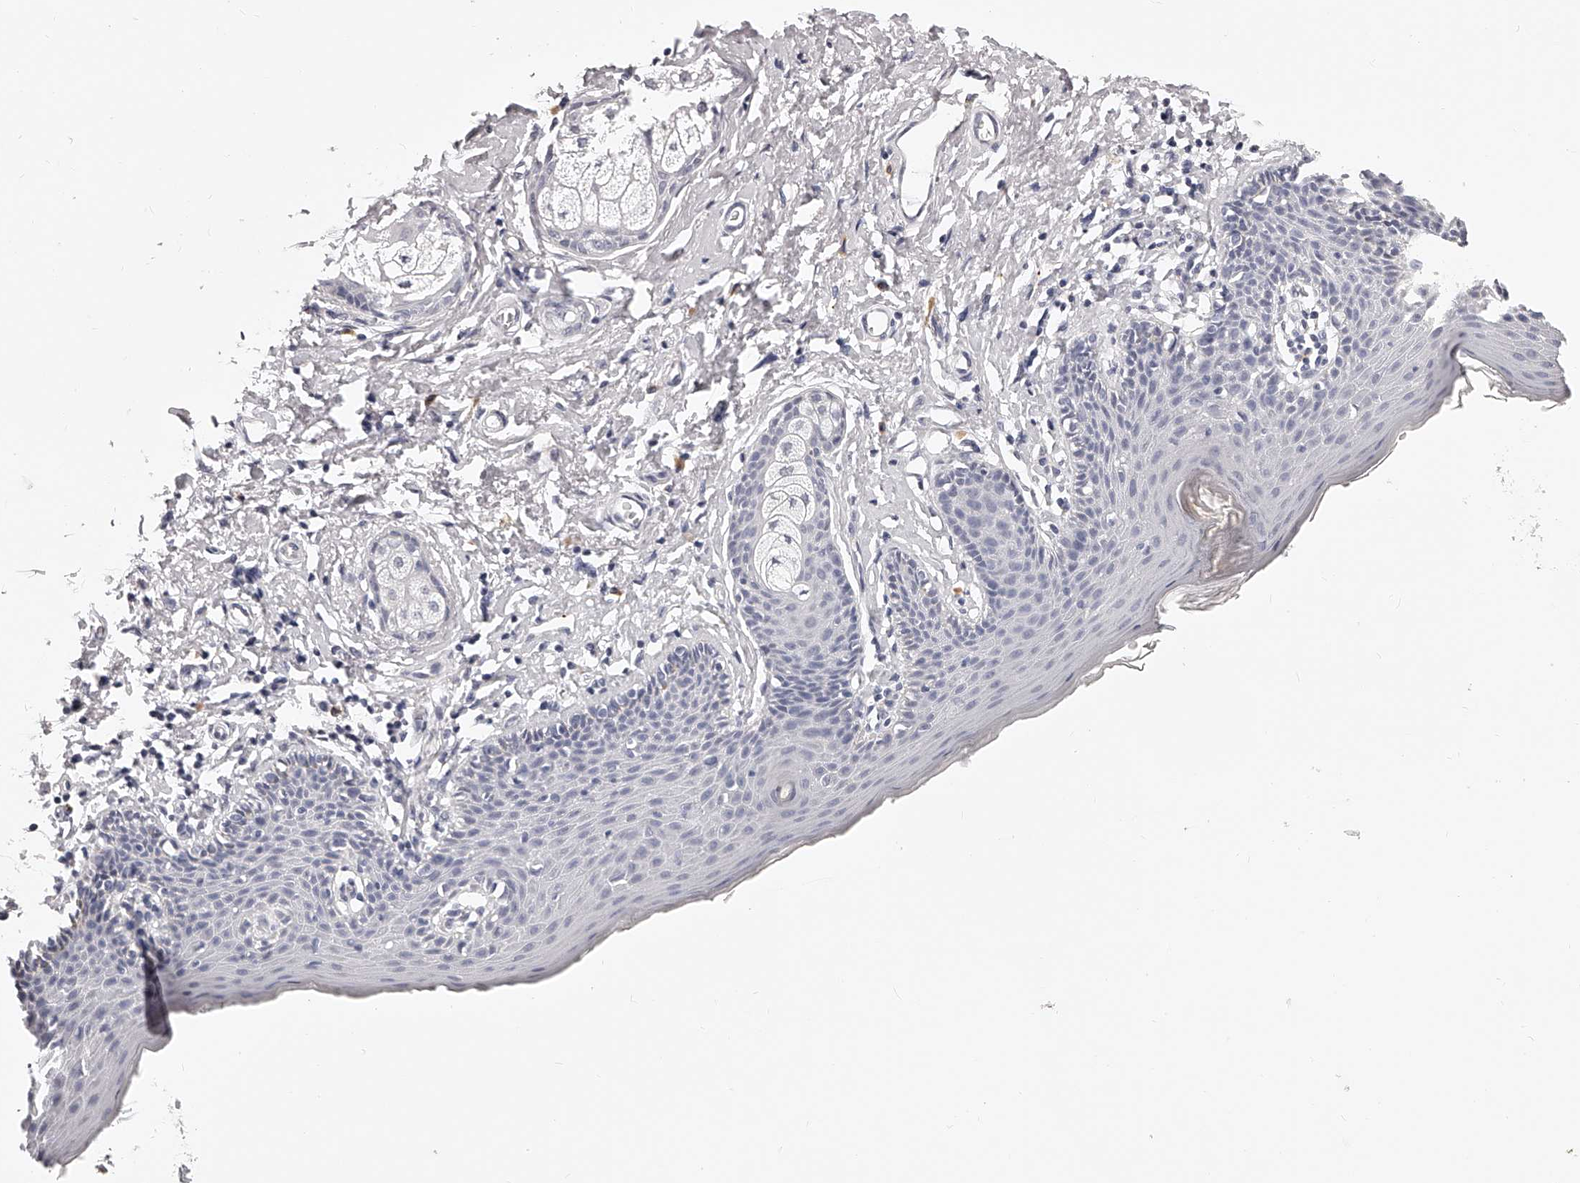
{"staining": {"intensity": "weak", "quantity": "<25%", "location": "cytoplasmic/membranous"}, "tissue": "skin", "cell_type": "Epidermal cells", "image_type": "normal", "snomed": [{"axis": "morphology", "description": "Normal tissue, NOS"}, {"axis": "topography", "description": "Vulva"}], "caption": "Immunohistochemistry micrograph of normal skin: skin stained with DAB exhibits no significant protein staining in epidermal cells. Nuclei are stained in blue.", "gene": "DMRT1", "patient": {"sex": "female", "age": 66}}